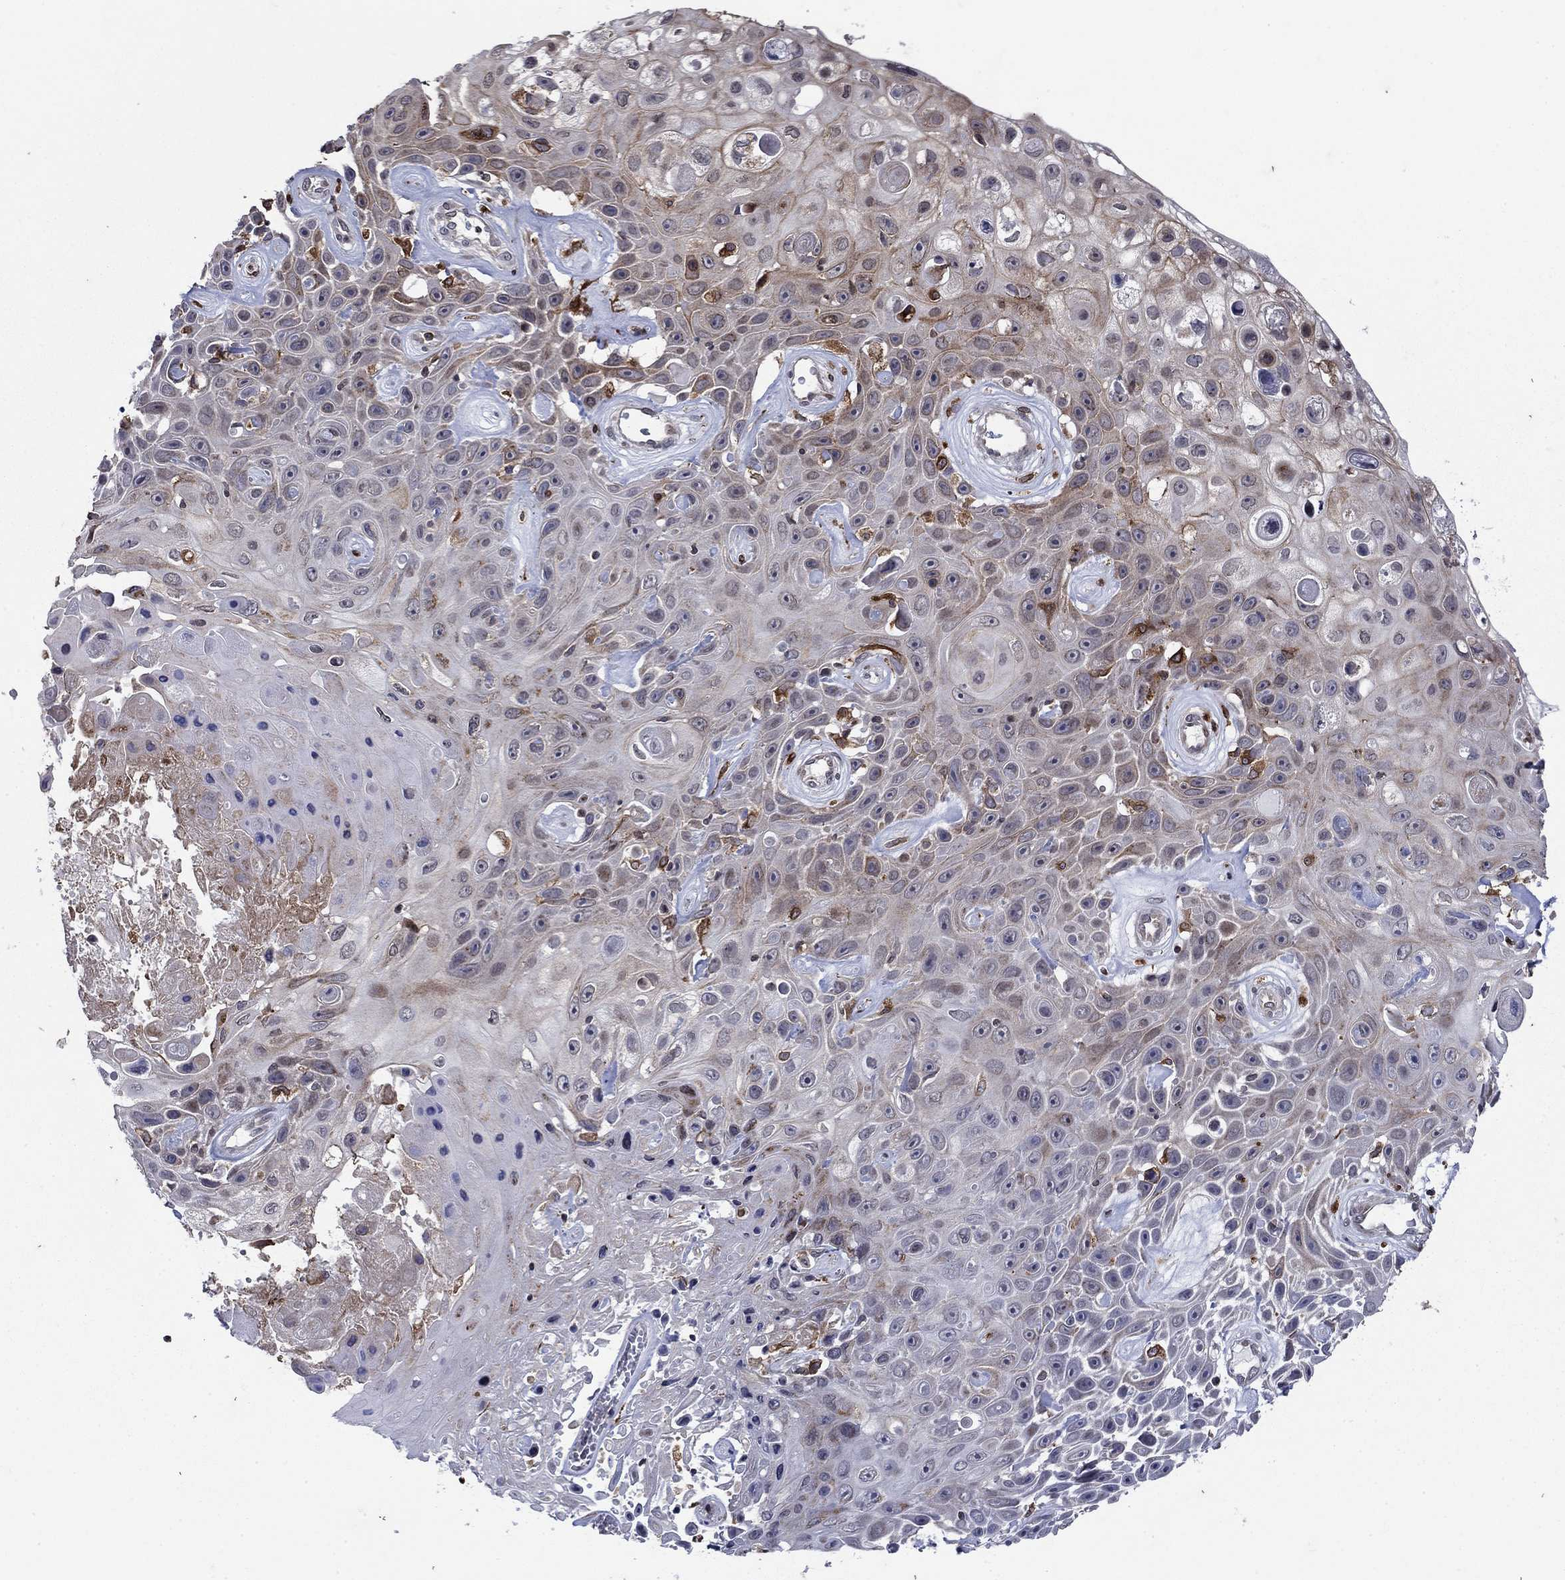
{"staining": {"intensity": "strong", "quantity": "<25%", "location": "cytoplasmic/membranous"}, "tissue": "skin cancer", "cell_type": "Tumor cells", "image_type": "cancer", "snomed": [{"axis": "morphology", "description": "Squamous cell carcinoma, NOS"}, {"axis": "topography", "description": "Skin"}], "caption": "DAB immunohistochemical staining of squamous cell carcinoma (skin) demonstrates strong cytoplasmic/membranous protein staining in approximately <25% of tumor cells.", "gene": "DHRS7", "patient": {"sex": "male", "age": 82}}